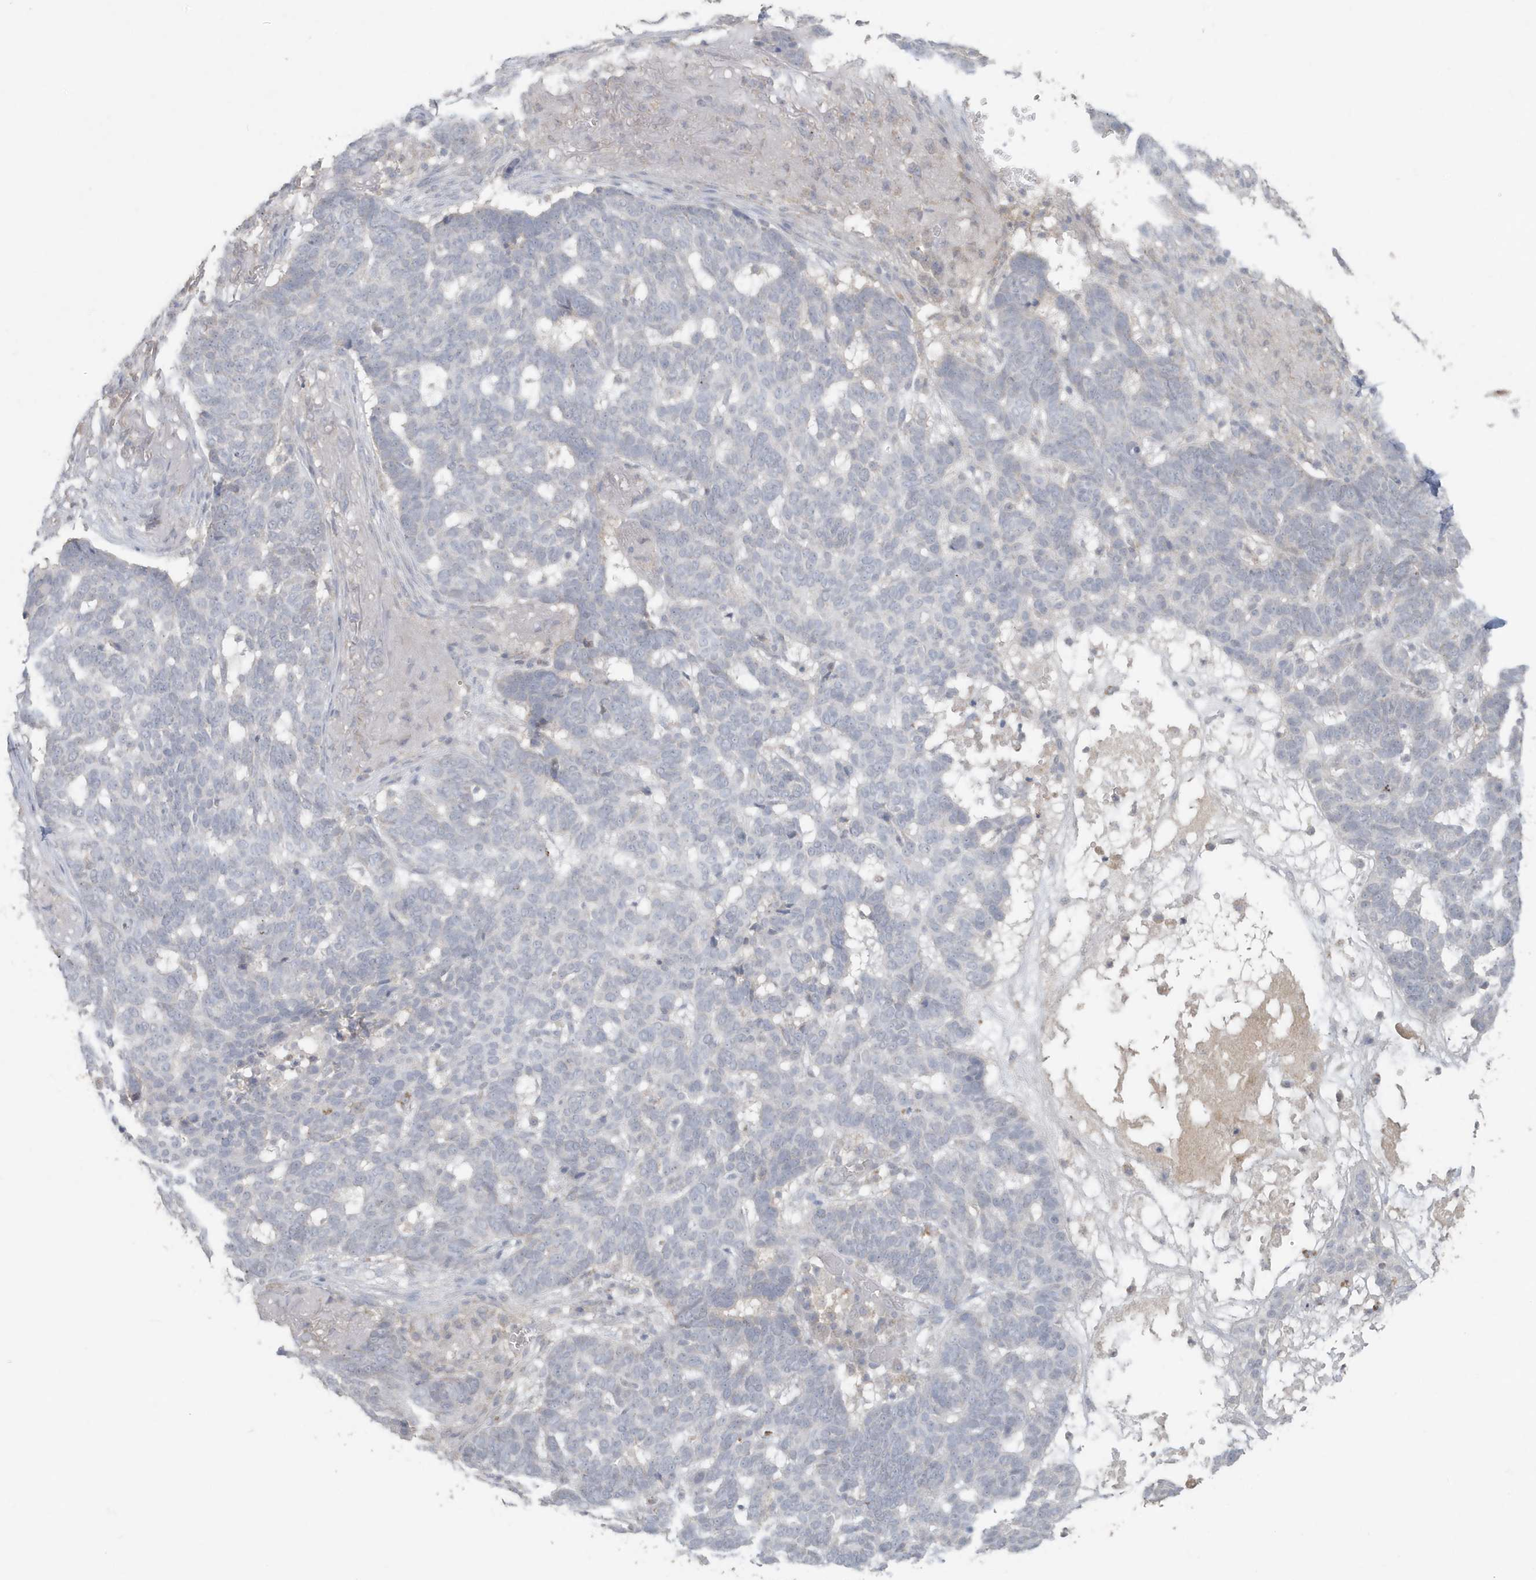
{"staining": {"intensity": "negative", "quantity": "none", "location": "none"}, "tissue": "skin cancer", "cell_type": "Tumor cells", "image_type": "cancer", "snomed": [{"axis": "morphology", "description": "Basal cell carcinoma"}, {"axis": "topography", "description": "Skin"}], "caption": "Tumor cells are negative for protein expression in human skin cancer (basal cell carcinoma). (Brightfield microscopy of DAB (3,3'-diaminobenzidine) IHC at high magnification).", "gene": "C1RL", "patient": {"sex": "male", "age": 85}}